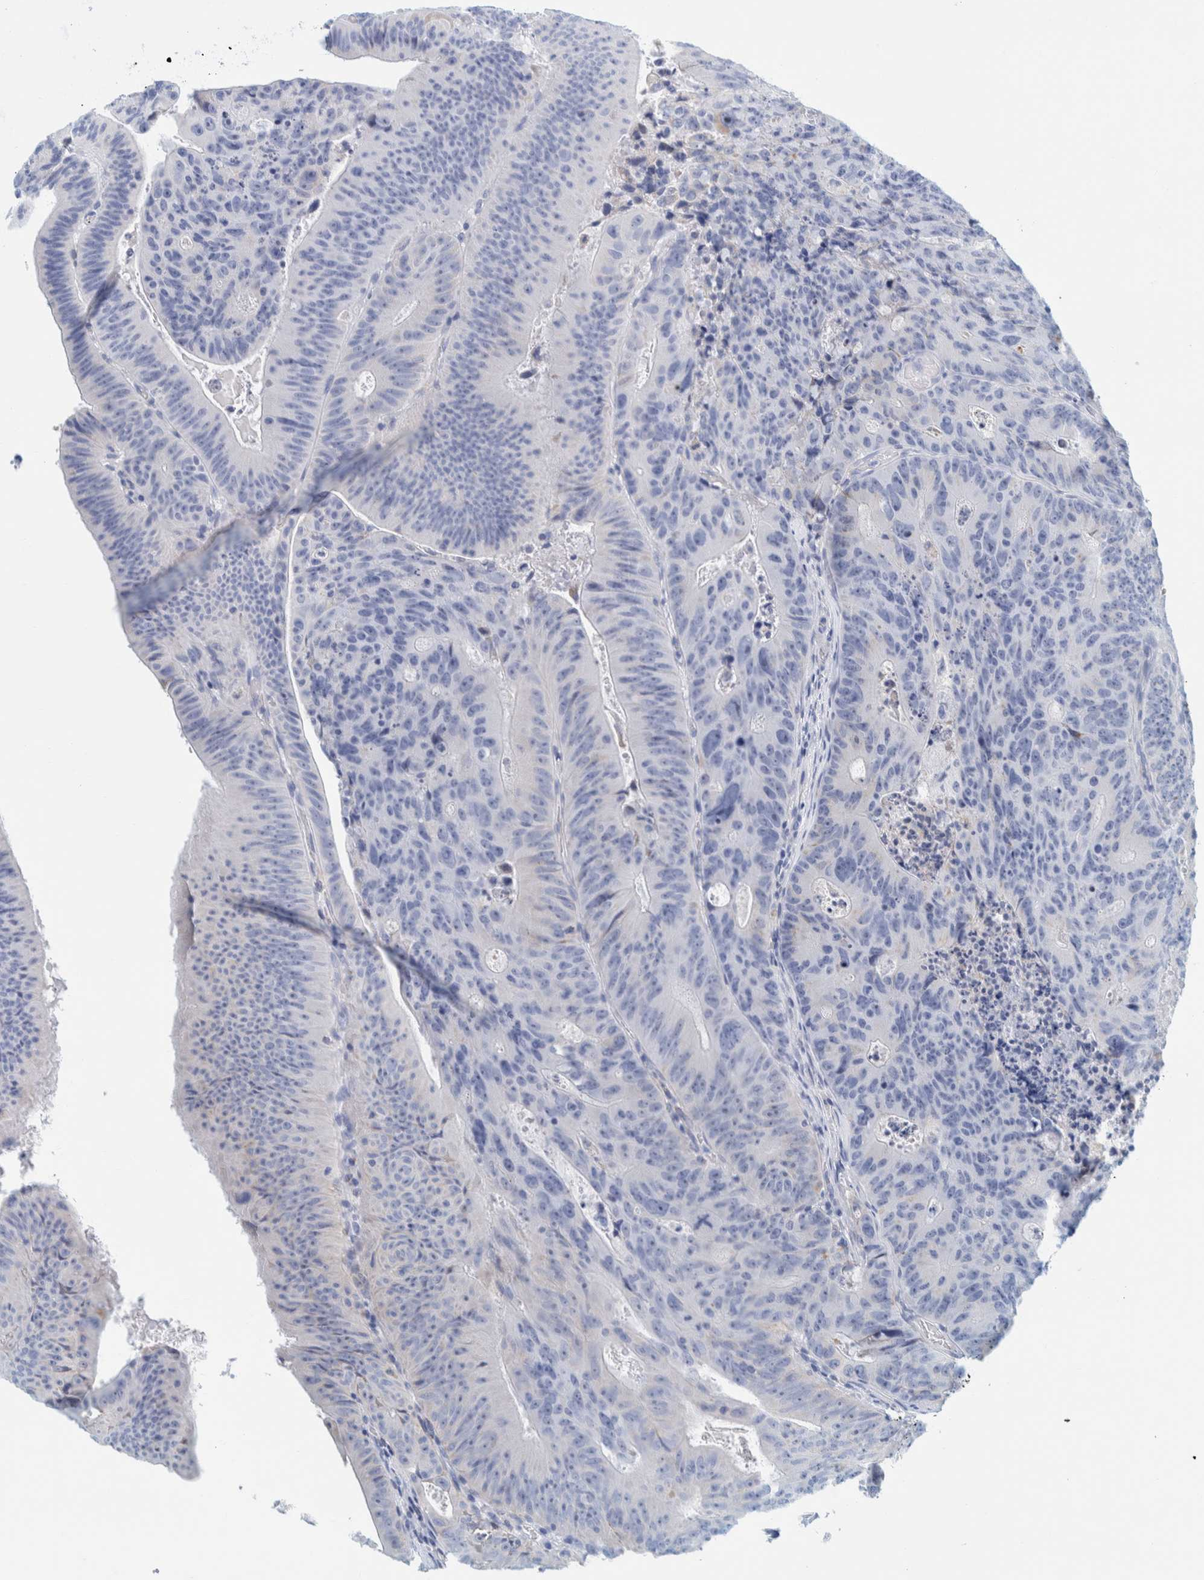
{"staining": {"intensity": "negative", "quantity": "none", "location": "none"}, "tissue": "colorectal cancer", "cell_type": "Tumor cells", "image_type": "cancer", "snomed": [{"axis": "morphology", "description": "Adenocarcinoma, NOS"}, {"axis": "topography", "description": "Colon"}], "caption": "DAB immunohistochemical staining of colorectal cancer shows no significant staining in tumor cells.", "gene": "MOG", "patient": {"sex": "male", "age": 87}}